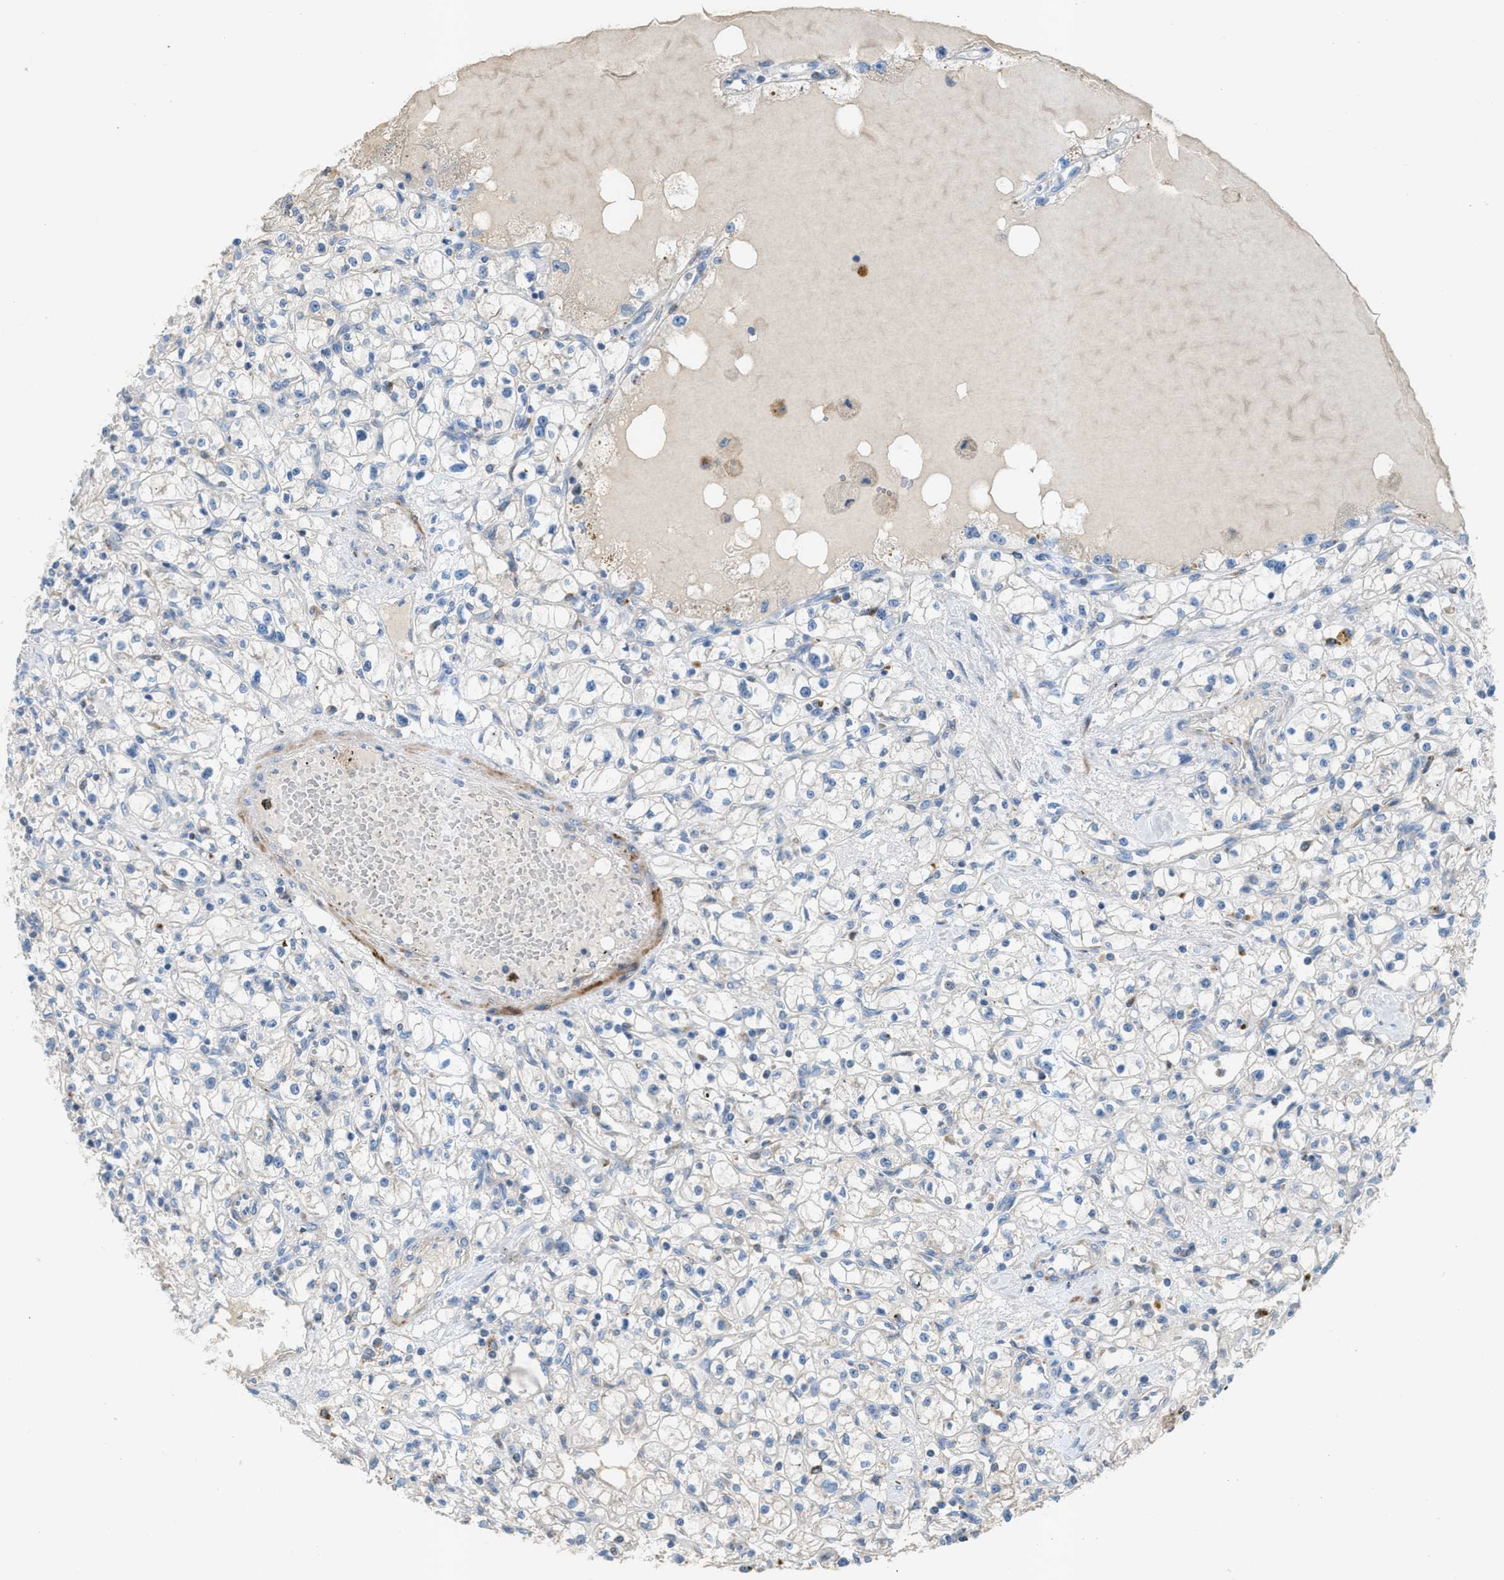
{"staining": {"intensity": "negative", "quantity": "none", "location": "none"}, "tissue": "renal cancer", "cell_type": "Tumor cells", "image_type": "cancer", "snomed": [{"axis": "morphology", "description": "Adenocarcinoma, NOS"}, {"axis": "topography", "description": "Kidney"}], "caption": "Immunohistochemistry micrograph of neoplastic tissue: human adenocarcinoma (renal) stained with DAB (3,3'-diaminobenzidine) reveals no significant protein expression in tumor cells.", "gene": "AOAH", "patient": {"sex": "male", "age": 56}}